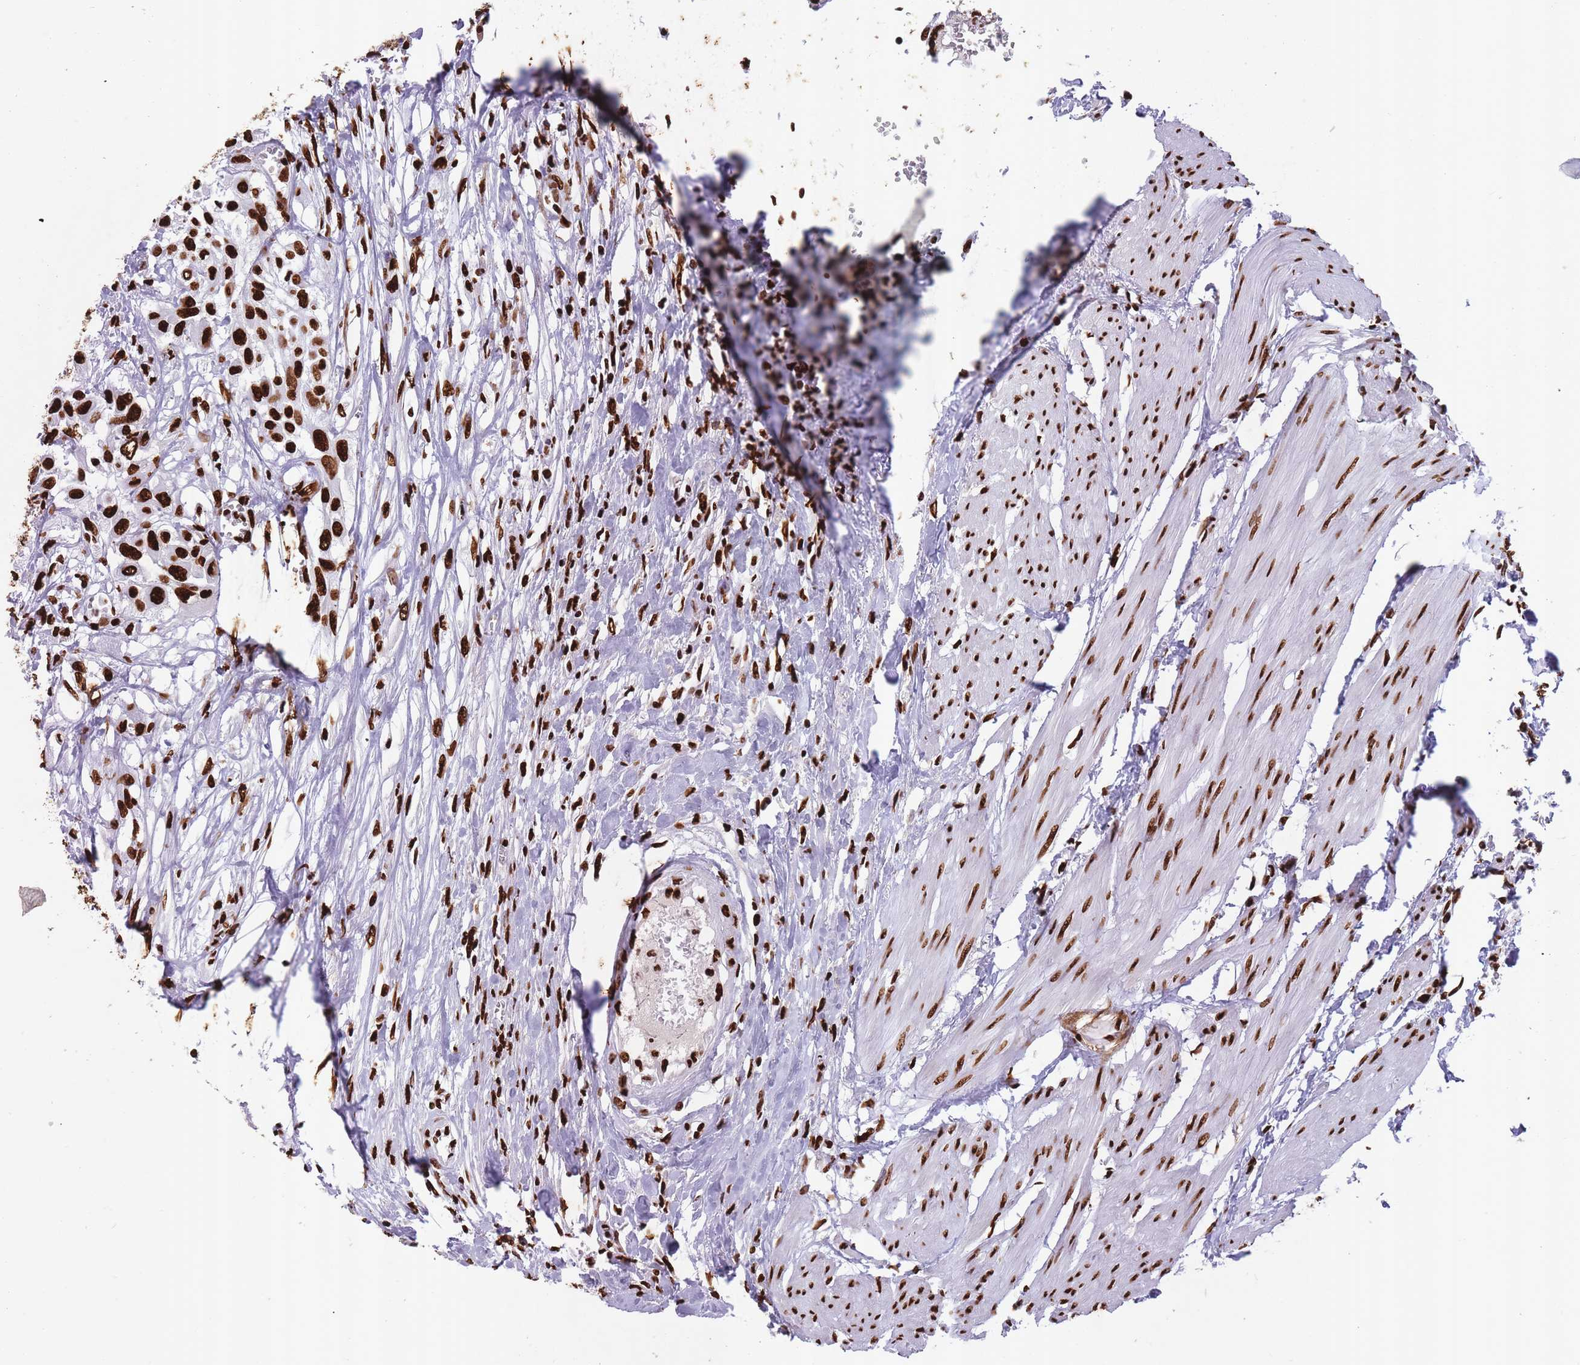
{"staining": {"intensity": "strong", "quantity": ">75%", "location": "nuclear"}, "tissue": "urothelial cancer", "cell_type": "Tumor cells", "image_type": "cancer", "snomed": [{"axis": "morphology", "description": "Urothelial carcinoma, High grade"}, {"axis": "topography", "description": "Urinary bladder"}], "caption": "Immunohistochemistry of human high-grade urothelial carcinoma shows high levels of strong nuclear positivity in approximately >75% of tumor cells. (Brightfield microscopy of DAB IHC at high magnification).", "gene": "HNRNPUL1", "patient": {"sex": "male", "age": 57}}